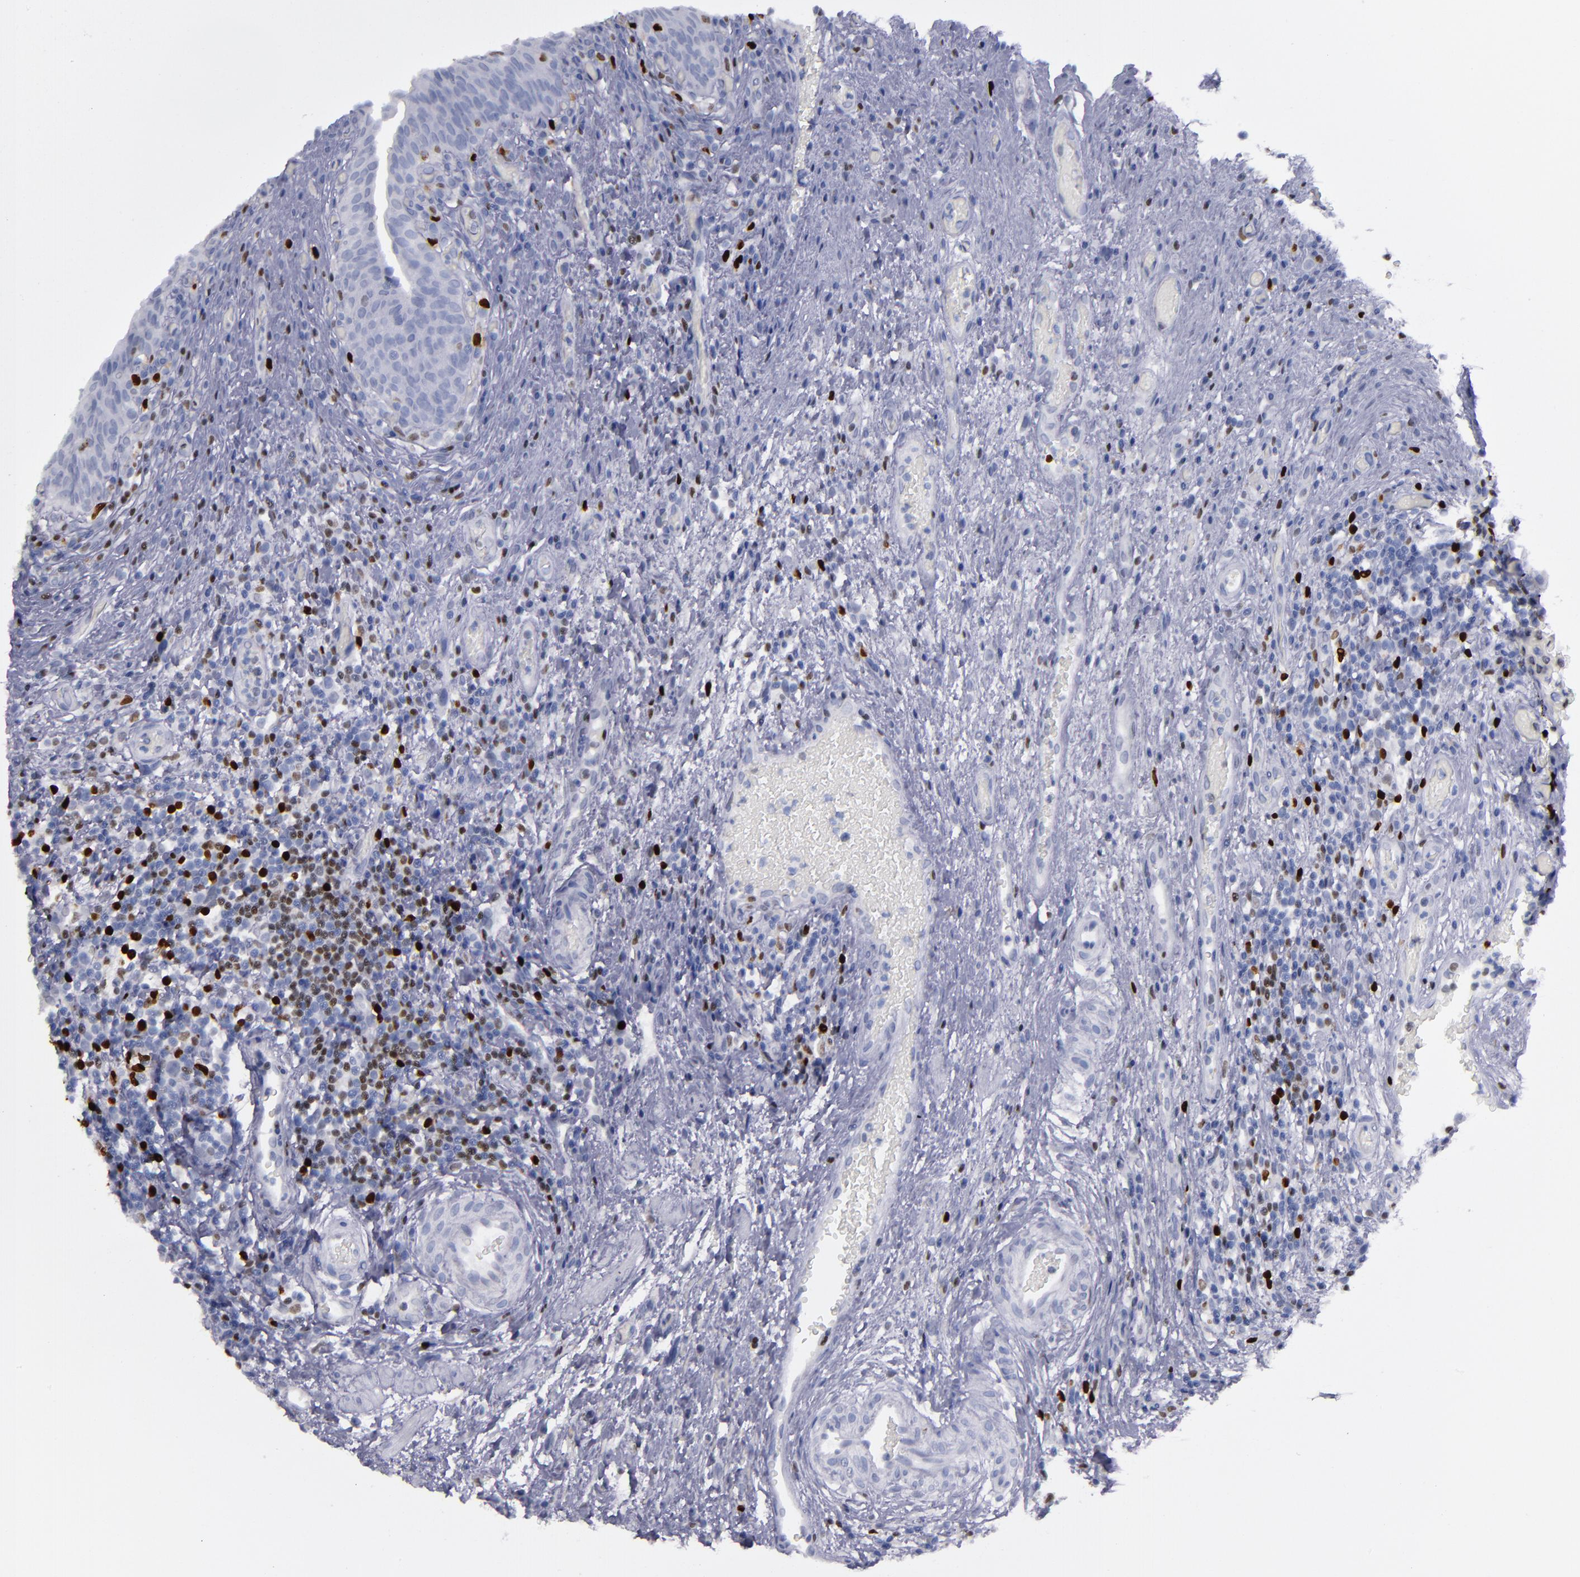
{"staining": {"intensity": "negative", "quantity": "none", "location": "none"}, "tissue": "urinary bladder", "cell_type": "Urothelial cells", "image_type": "normal", "snomed": [{"axis": "morphology", "description": "Normal tissue, NOS"}, {"axis": "morphology", "description": "Urothelial carcinoma, High grade"}, {"axis": "topography", "description": "Urinary bladder"}], "caption": "Micrograph shows no protein positivity in urothelial cells of unremarkable urinary bladder.", "gene": "IRF8", "patient": {"sex": "male", "age": 51}}